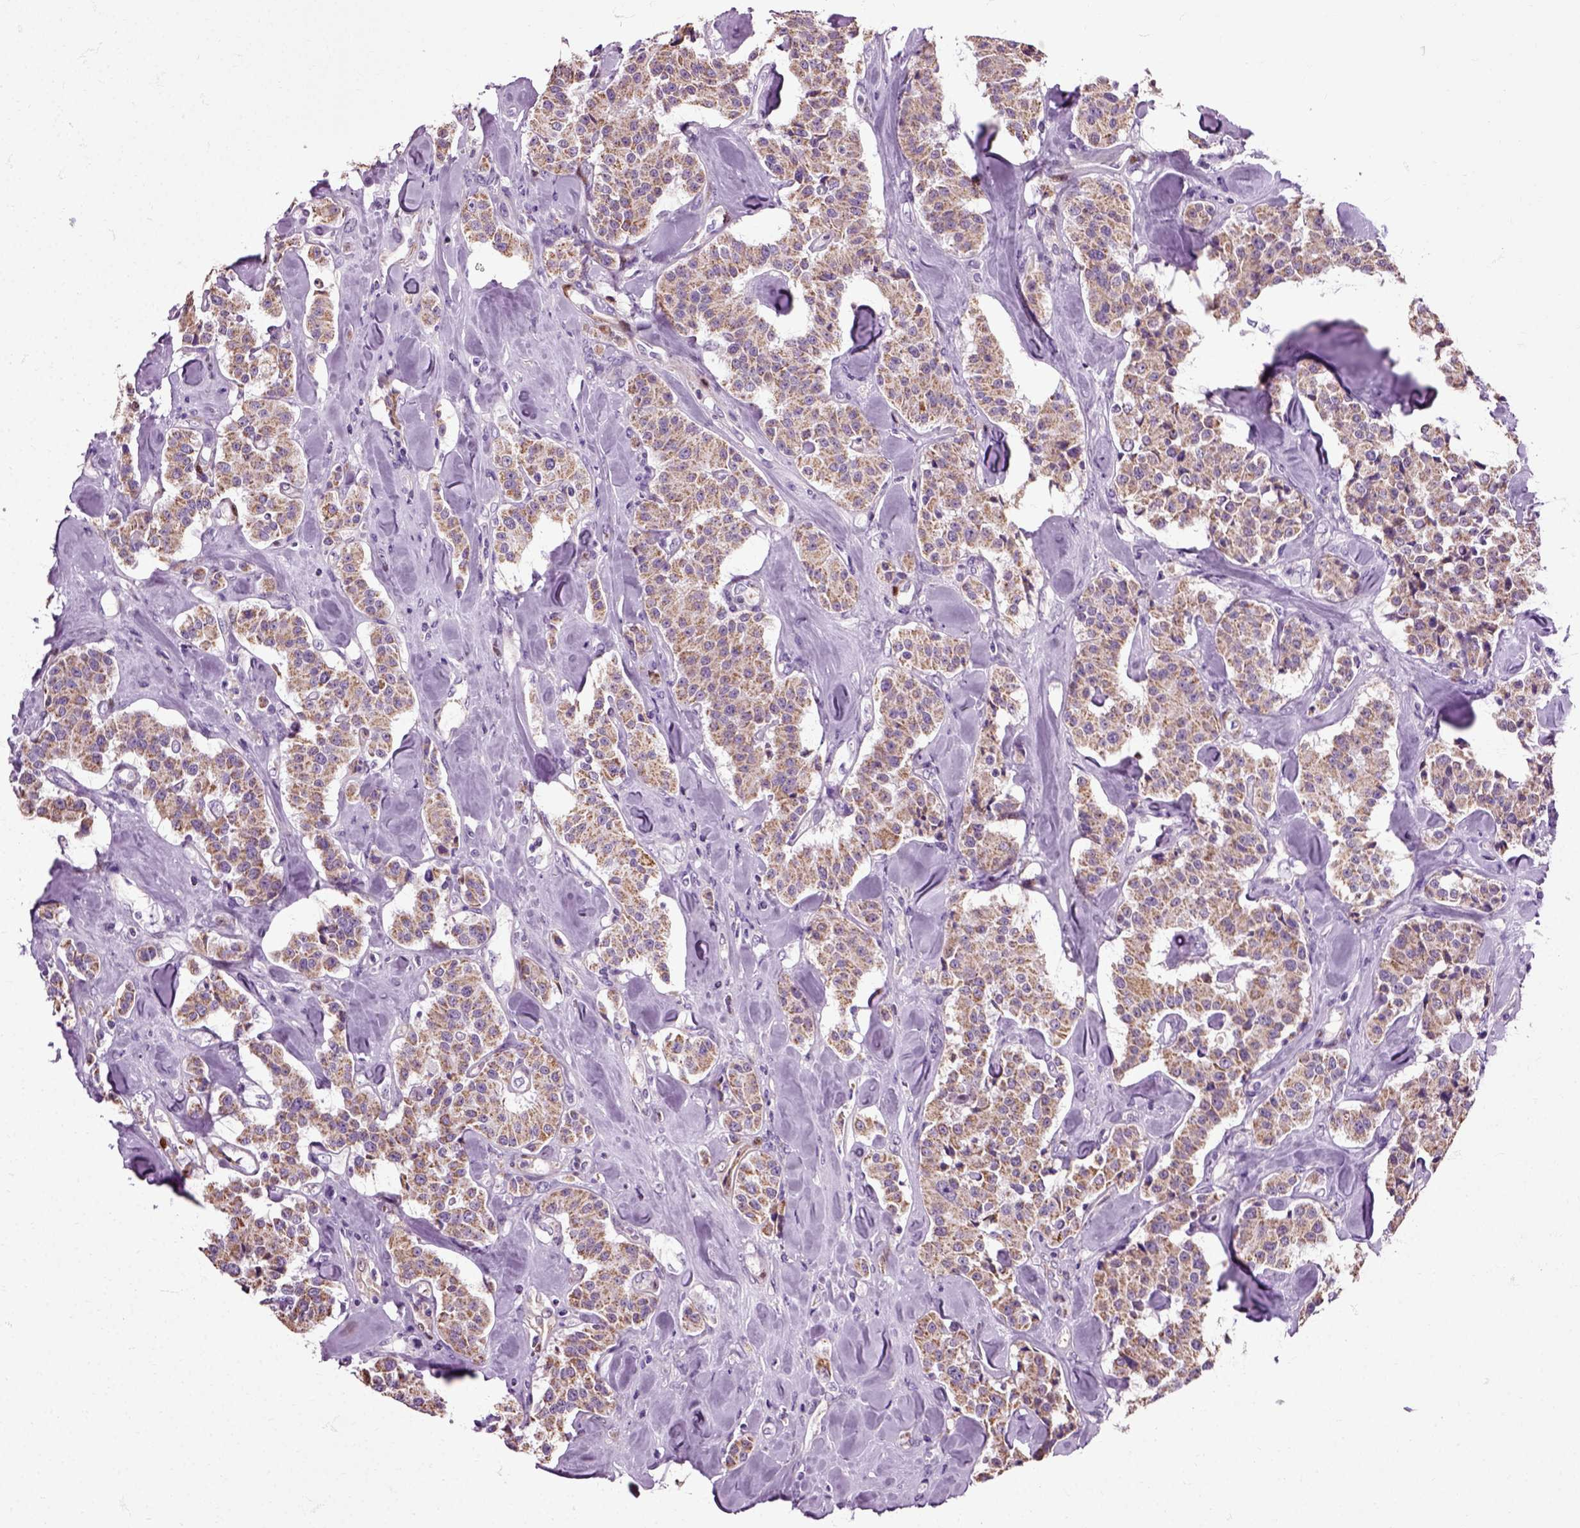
{"staining": {"intensity": "moderate", "quantity": ">75%", "location": "cytoplasmic/membranous"}, "tissue": "carcinoid", "cell_type": "Tumor cells", "image_type": "cancer", "snomed": [{"axis": "morphology", "description": "Carcinoid, malignant, NOS"}, {"axis": "topography", "description": "Pancreas"}], "caption": "Immunohistochemical staining of human carcinoid exhibits medium levels of moderate cytoplasmic/membranous protein staining in approximately >75% of tumor cells.", "gene": "HSPA2", "patient": {"sex": "male", "age": 41}}